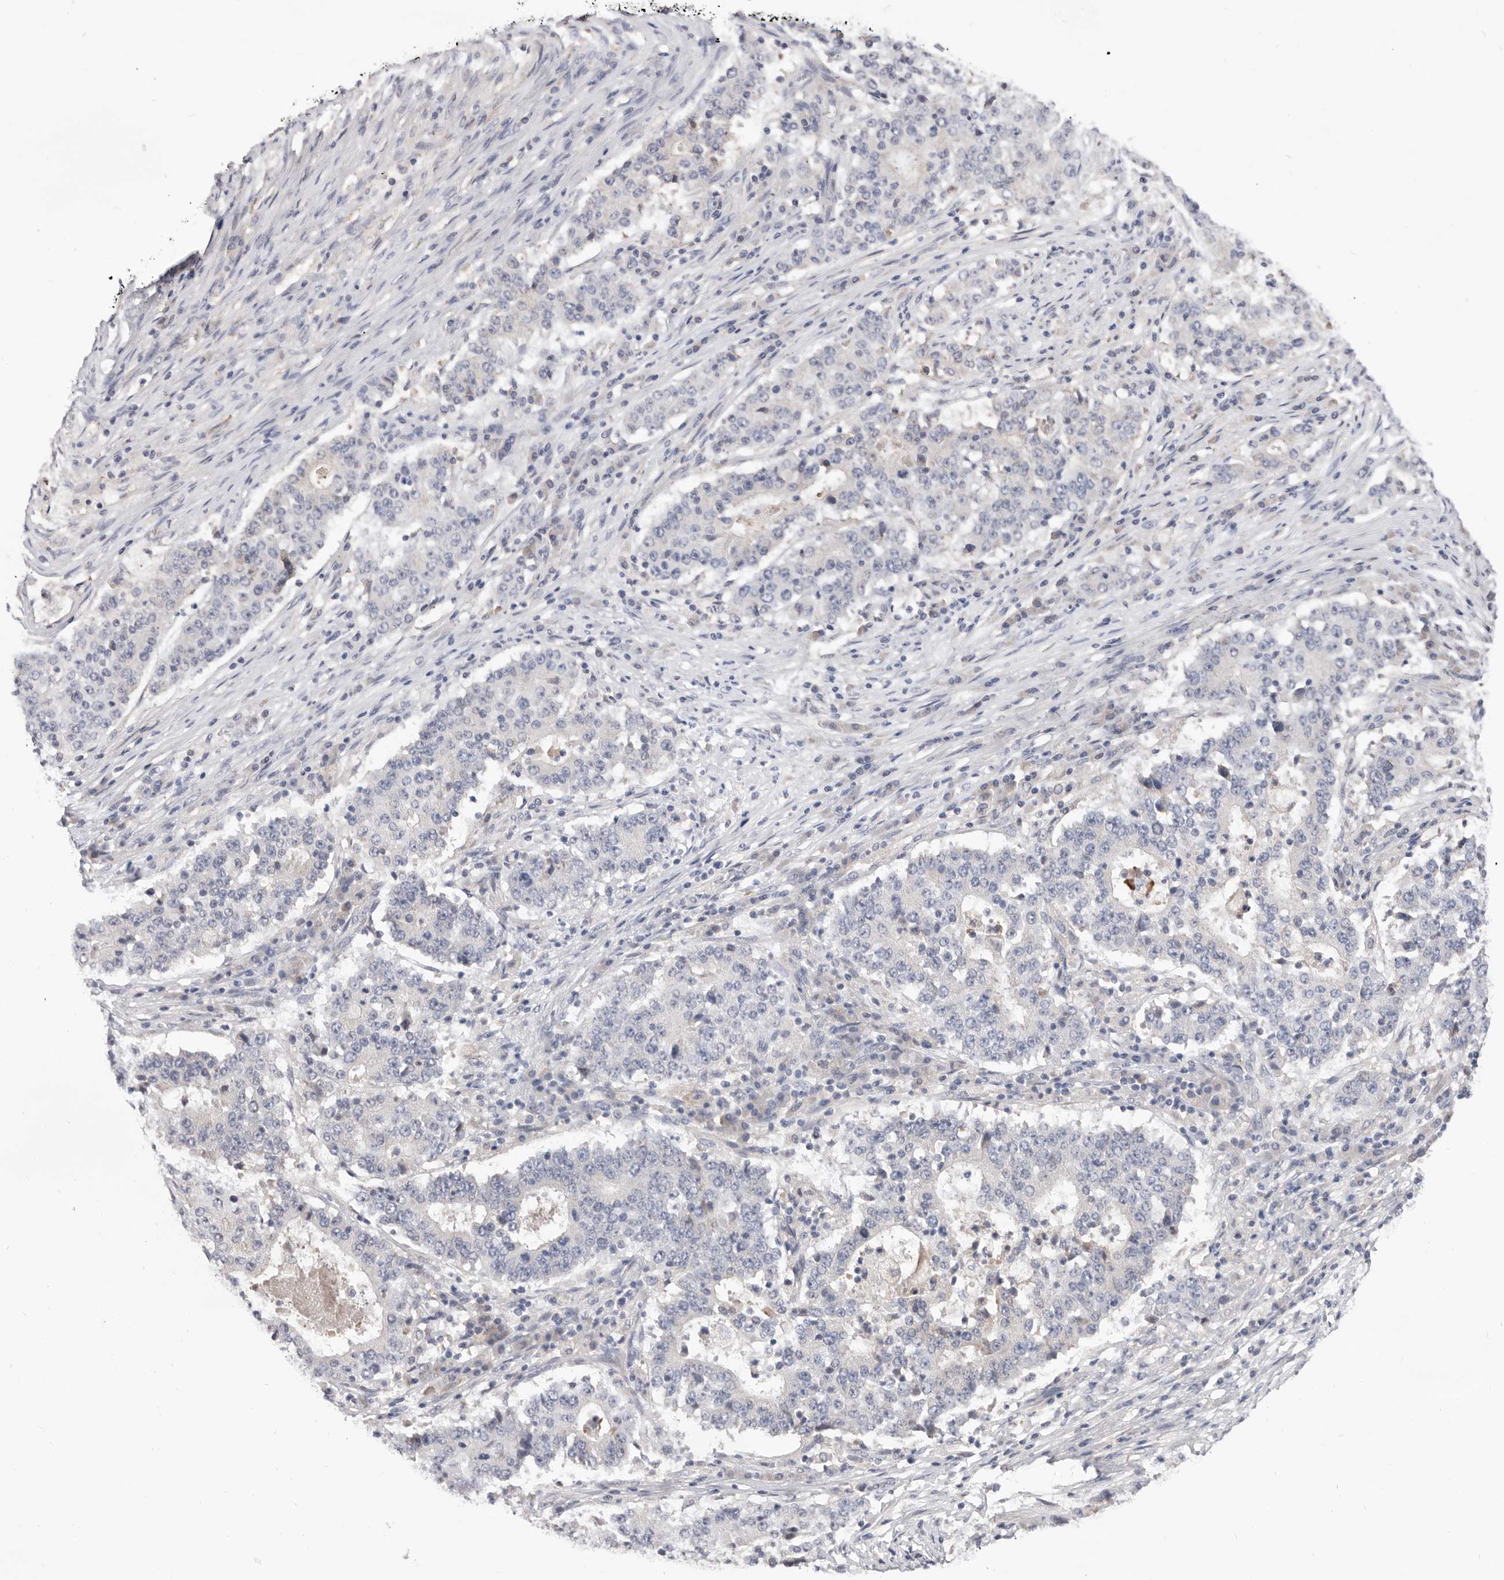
{"staining": {"intensity": "negative", "quantity": "none", "location": "none"}, "tissue": "stomach cancer", "cell_type": "Tumor cells", "image_type": "cancer", "snomed": [{"axis": "morphology", "description": "Adenocarcinoma, NOS"}, {"axis": "topography", "description": "Stomach"}], "caption": "Tumor cells are negative for brown protein staining in stomach cancer. (DAB (3,3'-diaminobenzidine) immunohistochemistry (IHC) with hematoxylin counter stain).", "gene": "DOP1A", "patient": {"sex": "male", "age": 59}}